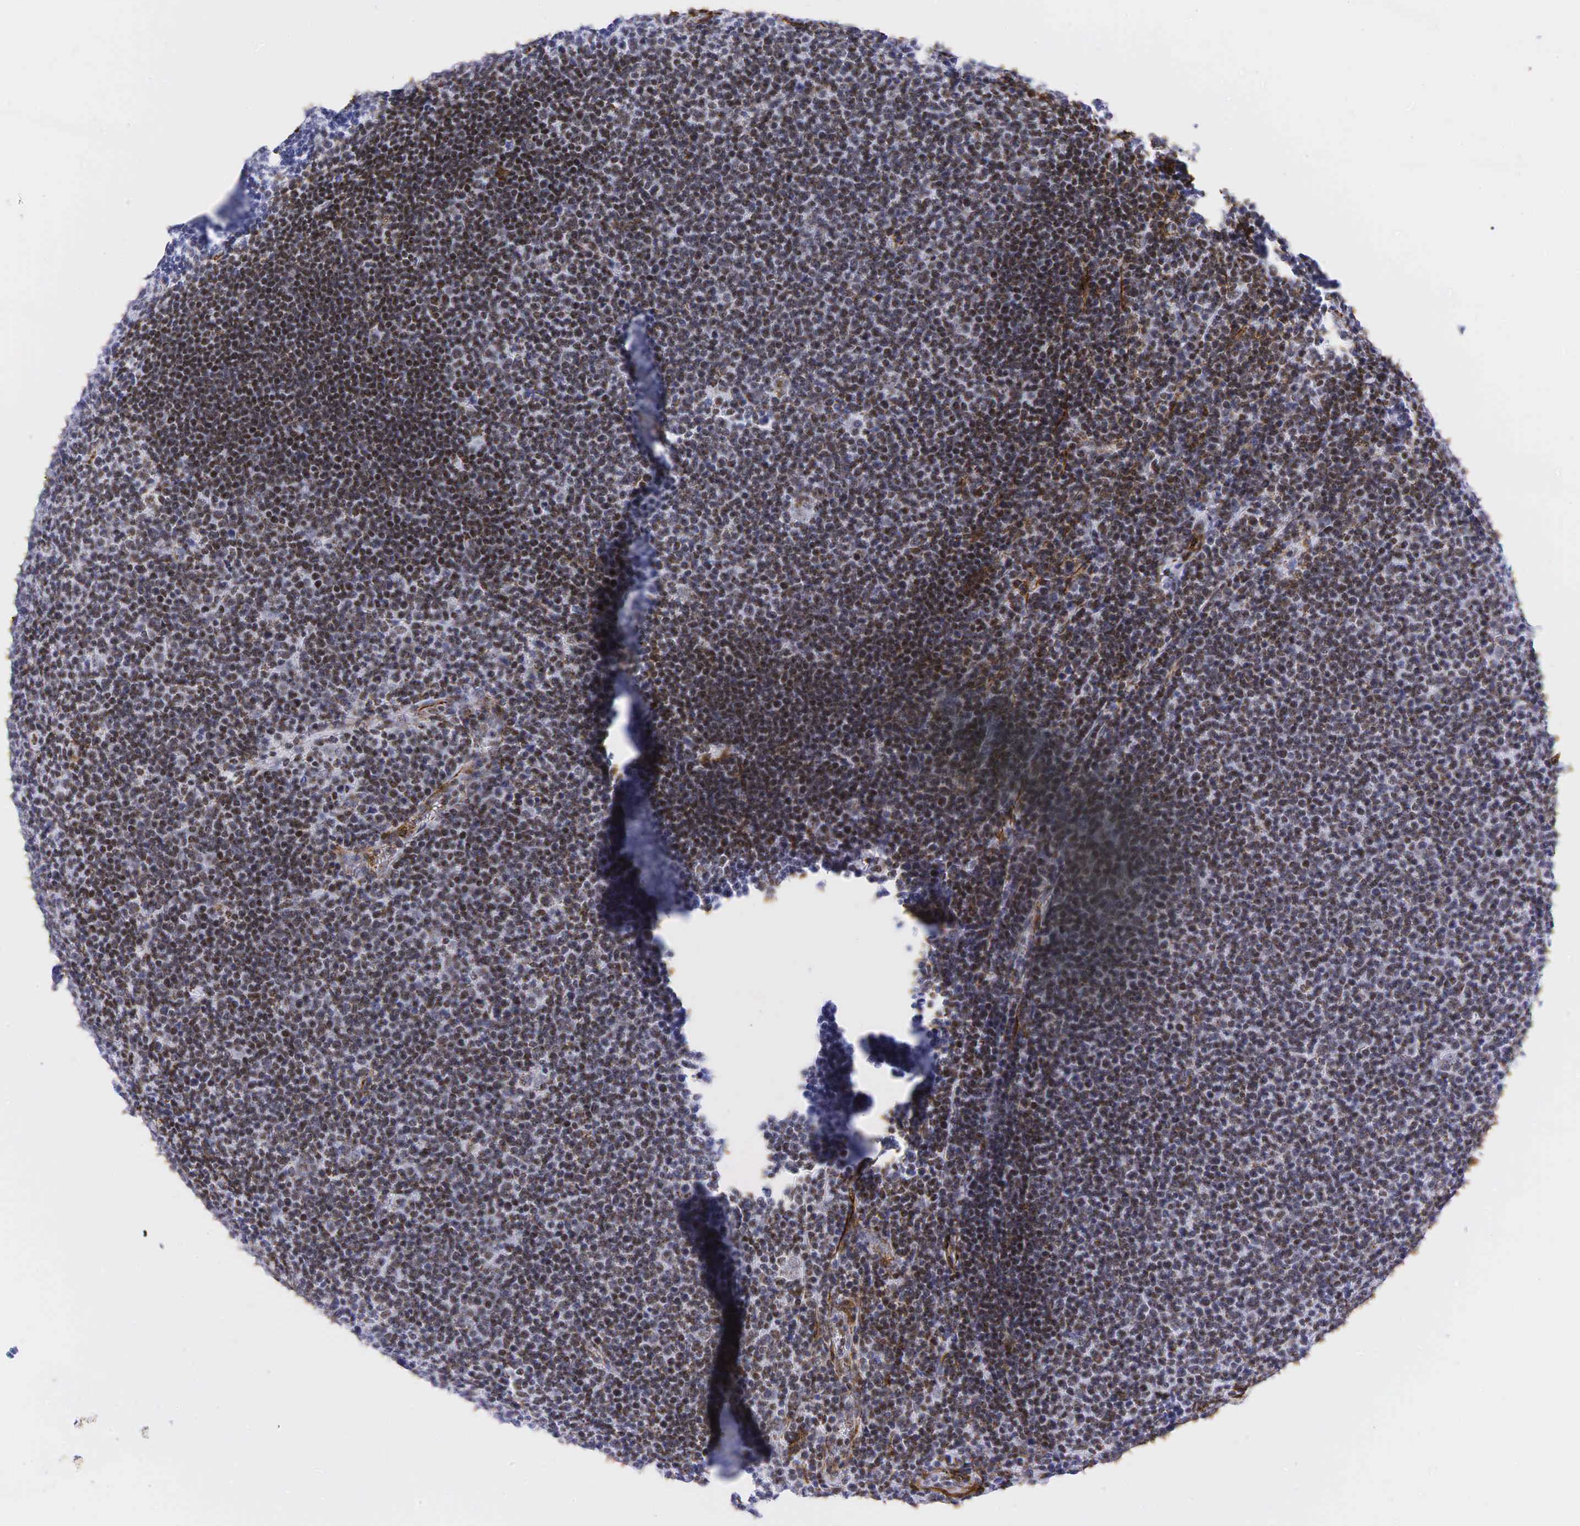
{"staining": {"intensity": "weak", "quantity": "25%-75%", "location": "nuclear"}, "tissue": "lymphoma", "cell_type": "Tumor cells", "image_type": "cancer", "snomed": [{"axis": "morphology", "description": "Malignant lymphoma, non-Hodgkin's type, Low grade"}, {"axis": "topography", "description": "Lymph node"}], "caption": "A brown stain highlights weak nuclear positivity of a protein in lymphoma tumor cells.", "gene": "ACTA2", "patient": {"sex": "male", "age": 74}}